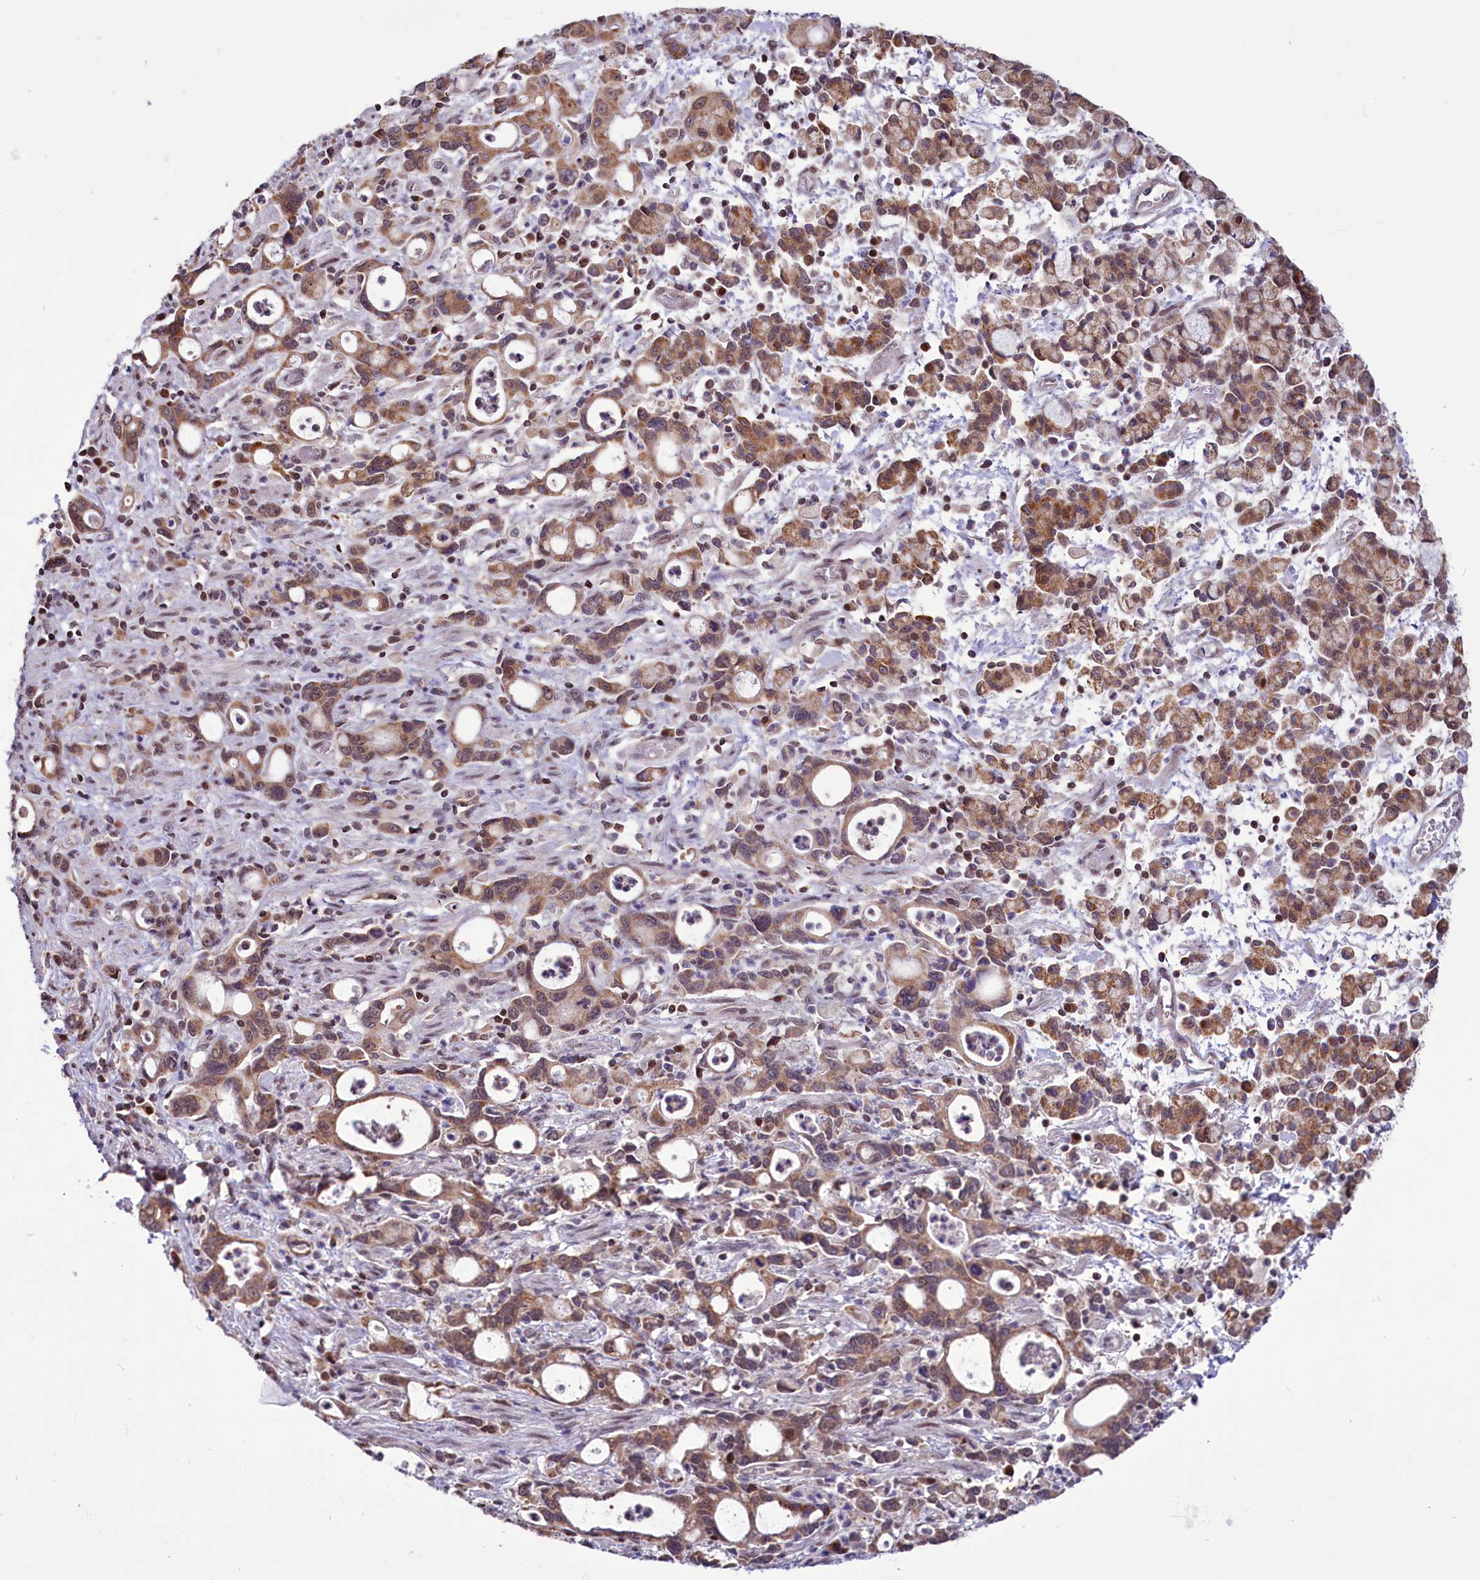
{"staining": {"intensity": "moderate", "quantity": ">75%", "location": "cytoplasmic/membranous"}, "tissue": "stomach cancer", "cell_type": "Tumor cells", "image_type": "cancer", "snomed": [{"axis": "morphology", "description": "Adenocarcinoma, NOS"}, {"axis": "topography", "description": "Stomach, lower"}], "caption": "High-power microscopy captured an immunohistochemistry image of adenocarcinoma (stomach), revealing moderate cytoplasmic/membranous expression in about >75% of tumor cells.", "gene": "PHC3", "patient": {"sex": "female", "age": 43}}